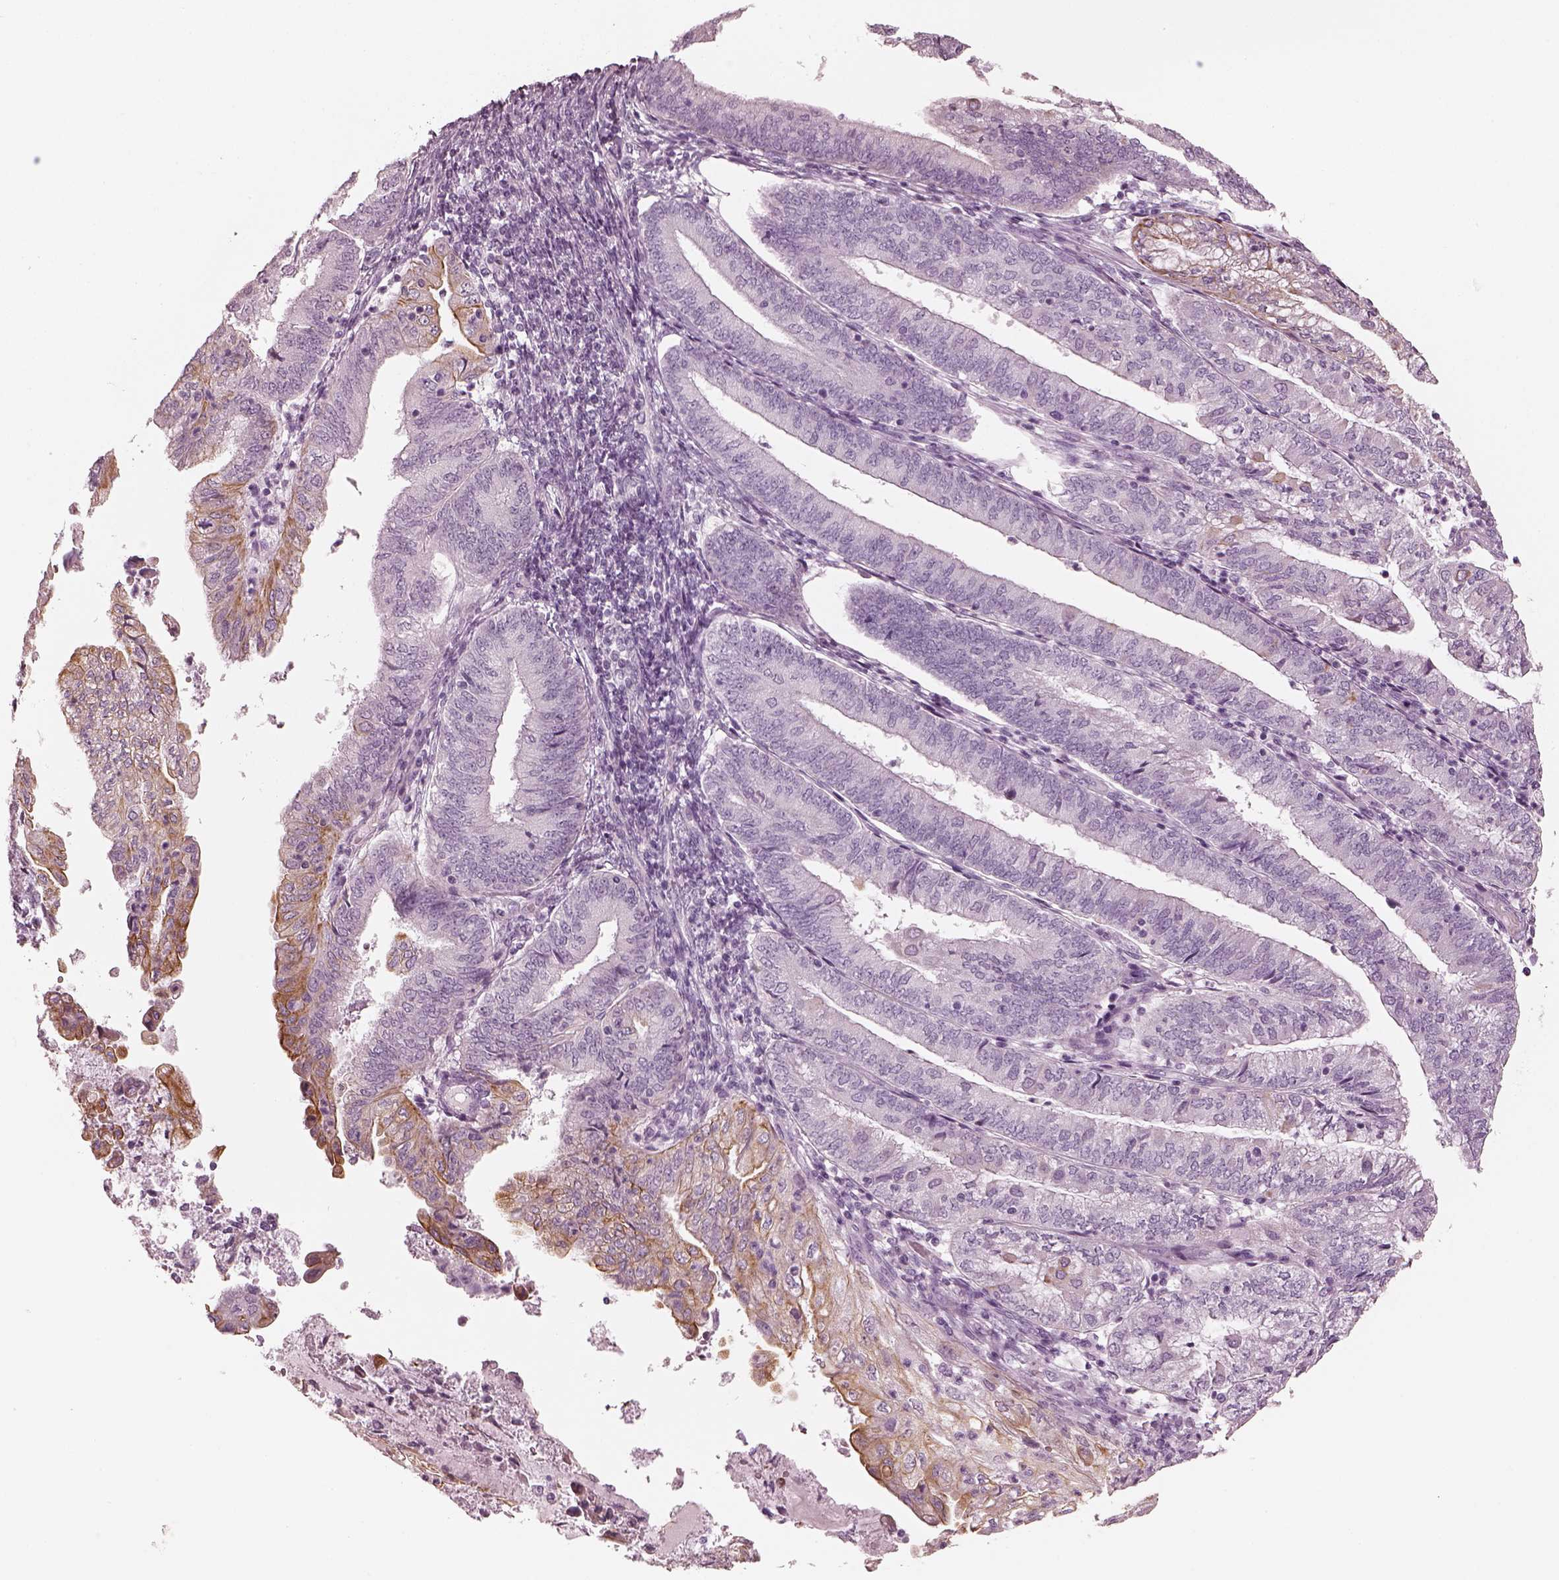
{"staining": {"intensity": "moderate", "quantity": "<25%", "location": "cytoplasmic/membranous"}, "tissue": "endometrial cancer", "cell_type": "Tumor cells", "image_type": "cancer", "snomed": [{"axis": "morphology", "description": "Adenocarcinoma, NOS"}, {"axis": "topography", "description": "Endometrium"}], "caption": "The image reveals a brown stain indicating the presence of a protein in the cytoplasmic/membranous of tumor cells in endometrial cancer (adenocarcinoma). Immunohistochemistry (ihc) stains the protein of interest in brown and the nuclei are stained blue.", "gene": "PON3", "patient": {"sex": "female", "age": 55}}